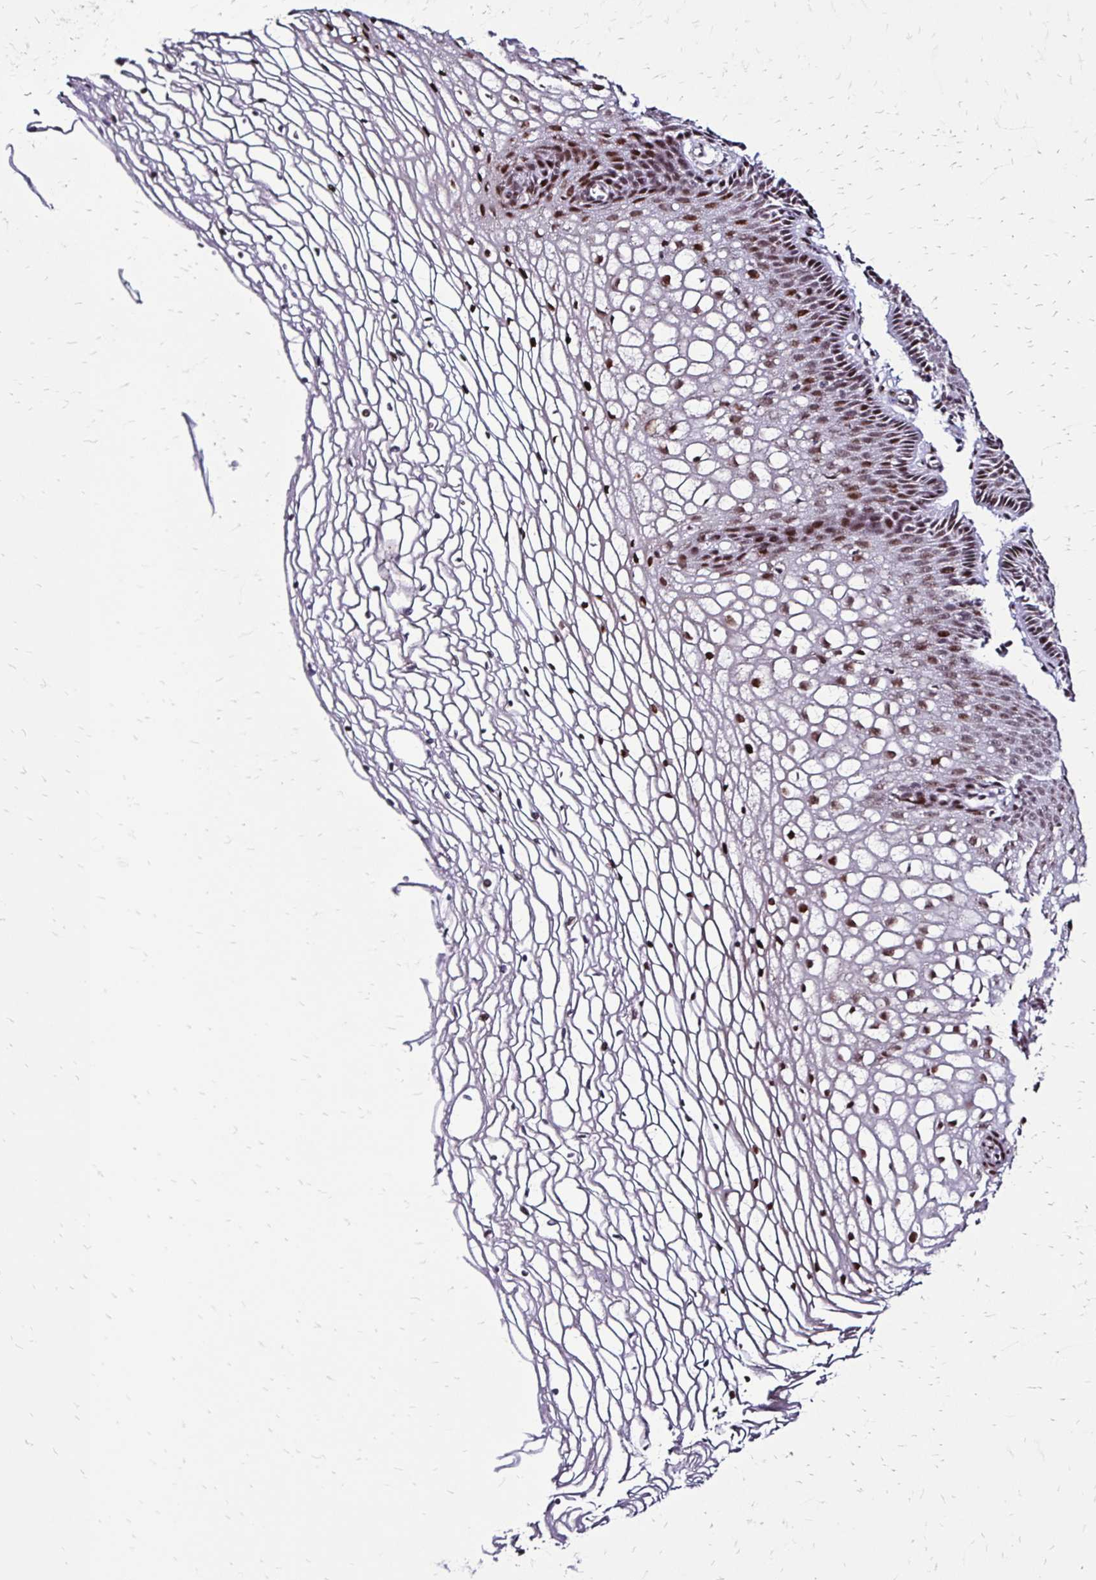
{"staining": {"intensity": "weak", "quantity": "<25%", "location": "nuclear"}, "tissue": "cervix", "cell_type": "Glandular cells", "image_type": "normal", "snomed": [{"axis": "morphology", "description": "Normal tissue, NOS"}, {"axis": "topography", "description": "Cervix"}], "caption": "Protein analysis of unremarkable cervix demonstrates no significant staining in glandular cells. (Immunohistochemistry (ihc), brightfield microscopy, high magnification).", "gene": "TOB1", "patient": {"sex": "female", "age": 36}}